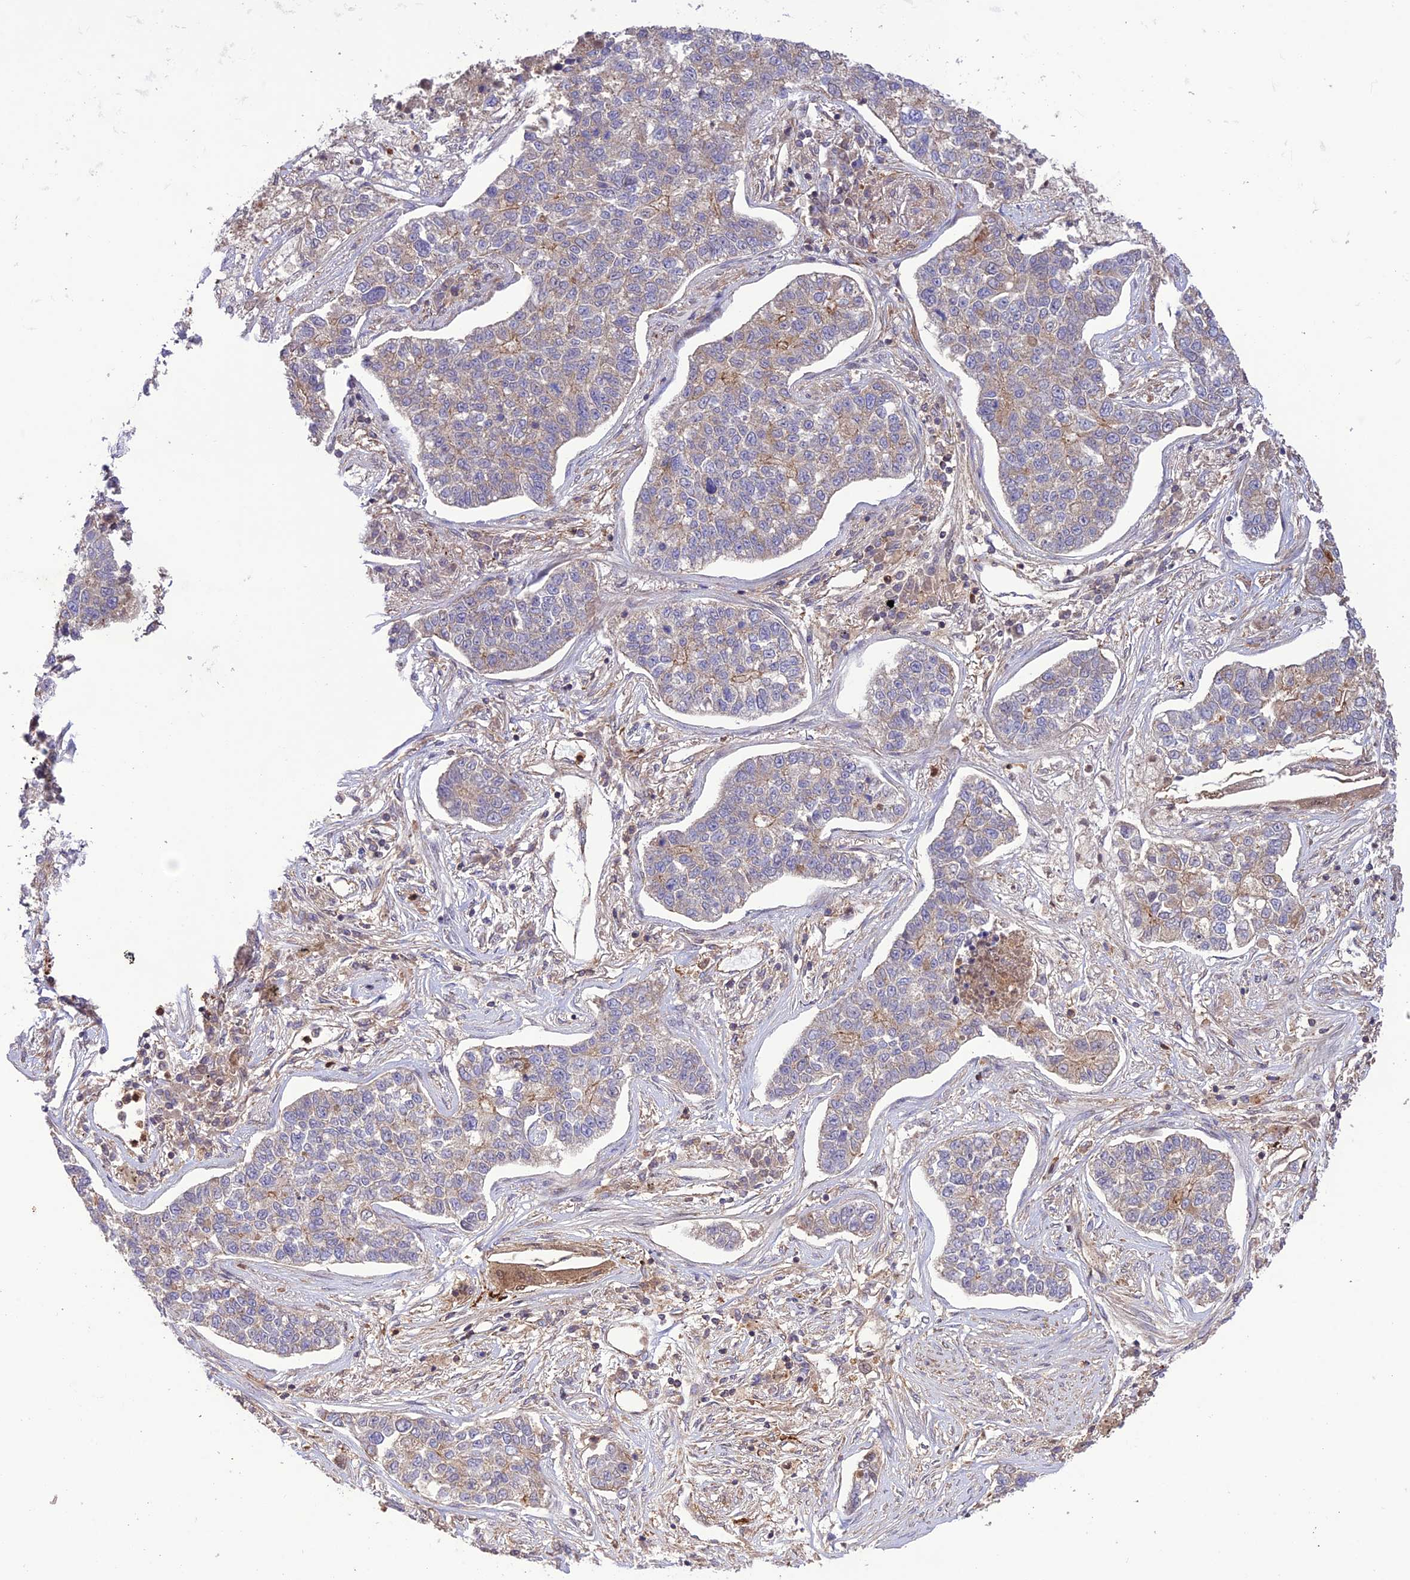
{"staining": {"intensity": "negative", "quantity": "none", "location": "none"}, "tissue": "lung cancer", "cell_type": "Tumor cells", "image_type": "cancer", "snomed": [{"axis": "morphology", "description": "Adenocarcinoma, NOS"}, {"axis": "topography", "description": "Lung"}], "caption": "A high-resolution histopathology image shows immunohistochemistry (IHC) staining of lung cancer (adenocarcinoma), which demonstrates no significant staining in tumor cells.", "gene": "FCHSD1", "patient": {"sex": "male", "age": 49}}